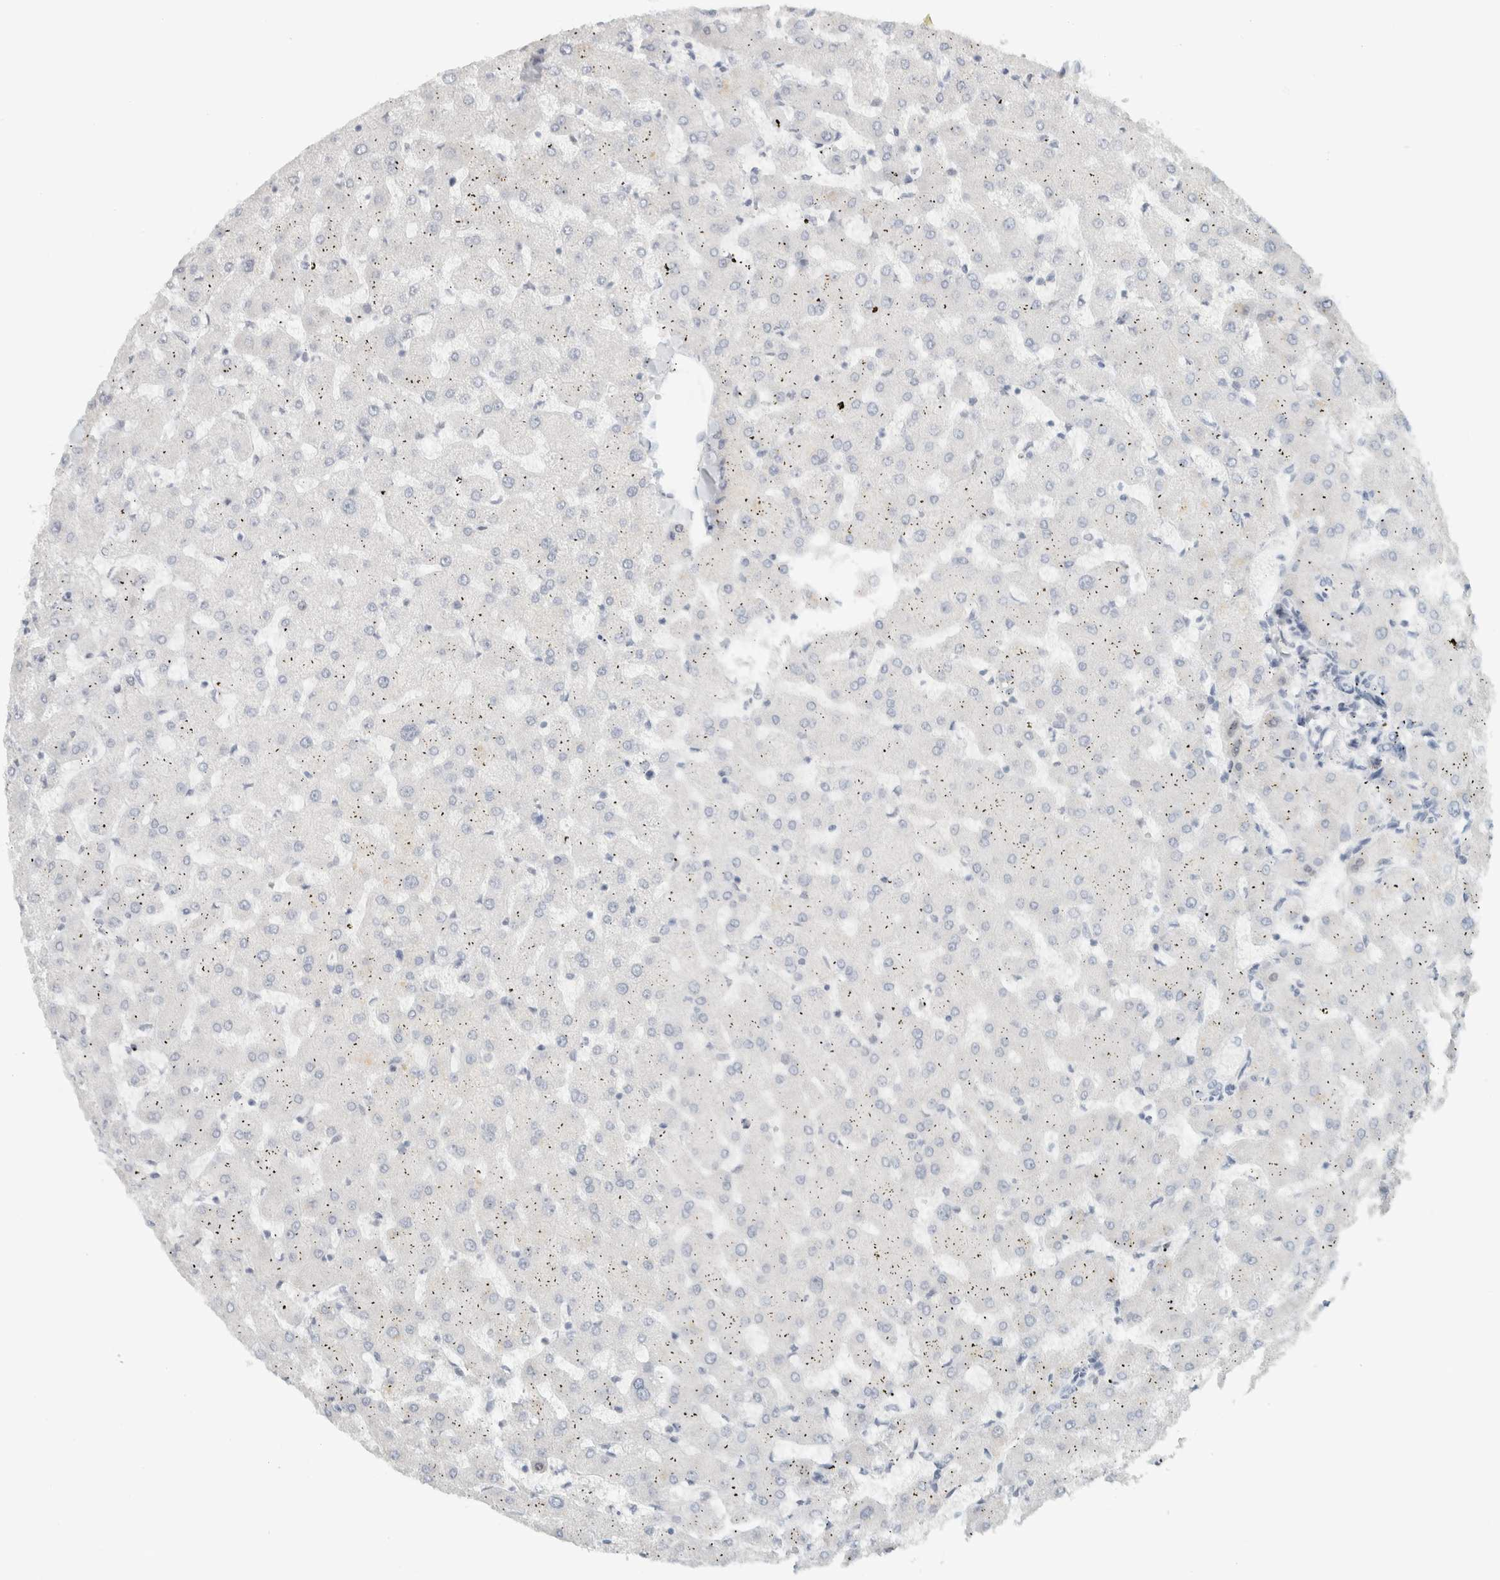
{"staining": {"intensity": "negative", "quantity": "none", "location": "none"}, "tissue": "liver", "cell_type": "Cholangiocytes", "image_type": "normal", "snomed": [{"axis": "morphology", "description": "Normal tissue, NOS"}, {"axis": "topography", "description": "Liver"}], "caption": "High magnification brightfield microscopy of benign liver stained with DAB (brown) and counterstained with hematoxylin (blue): cholangiocytes show no significant expression. (DAB IHC visualized using brightfield microscopy, high magnification).", "gene": "CDH17", "patient": {"sex": "female", "age": 63}}